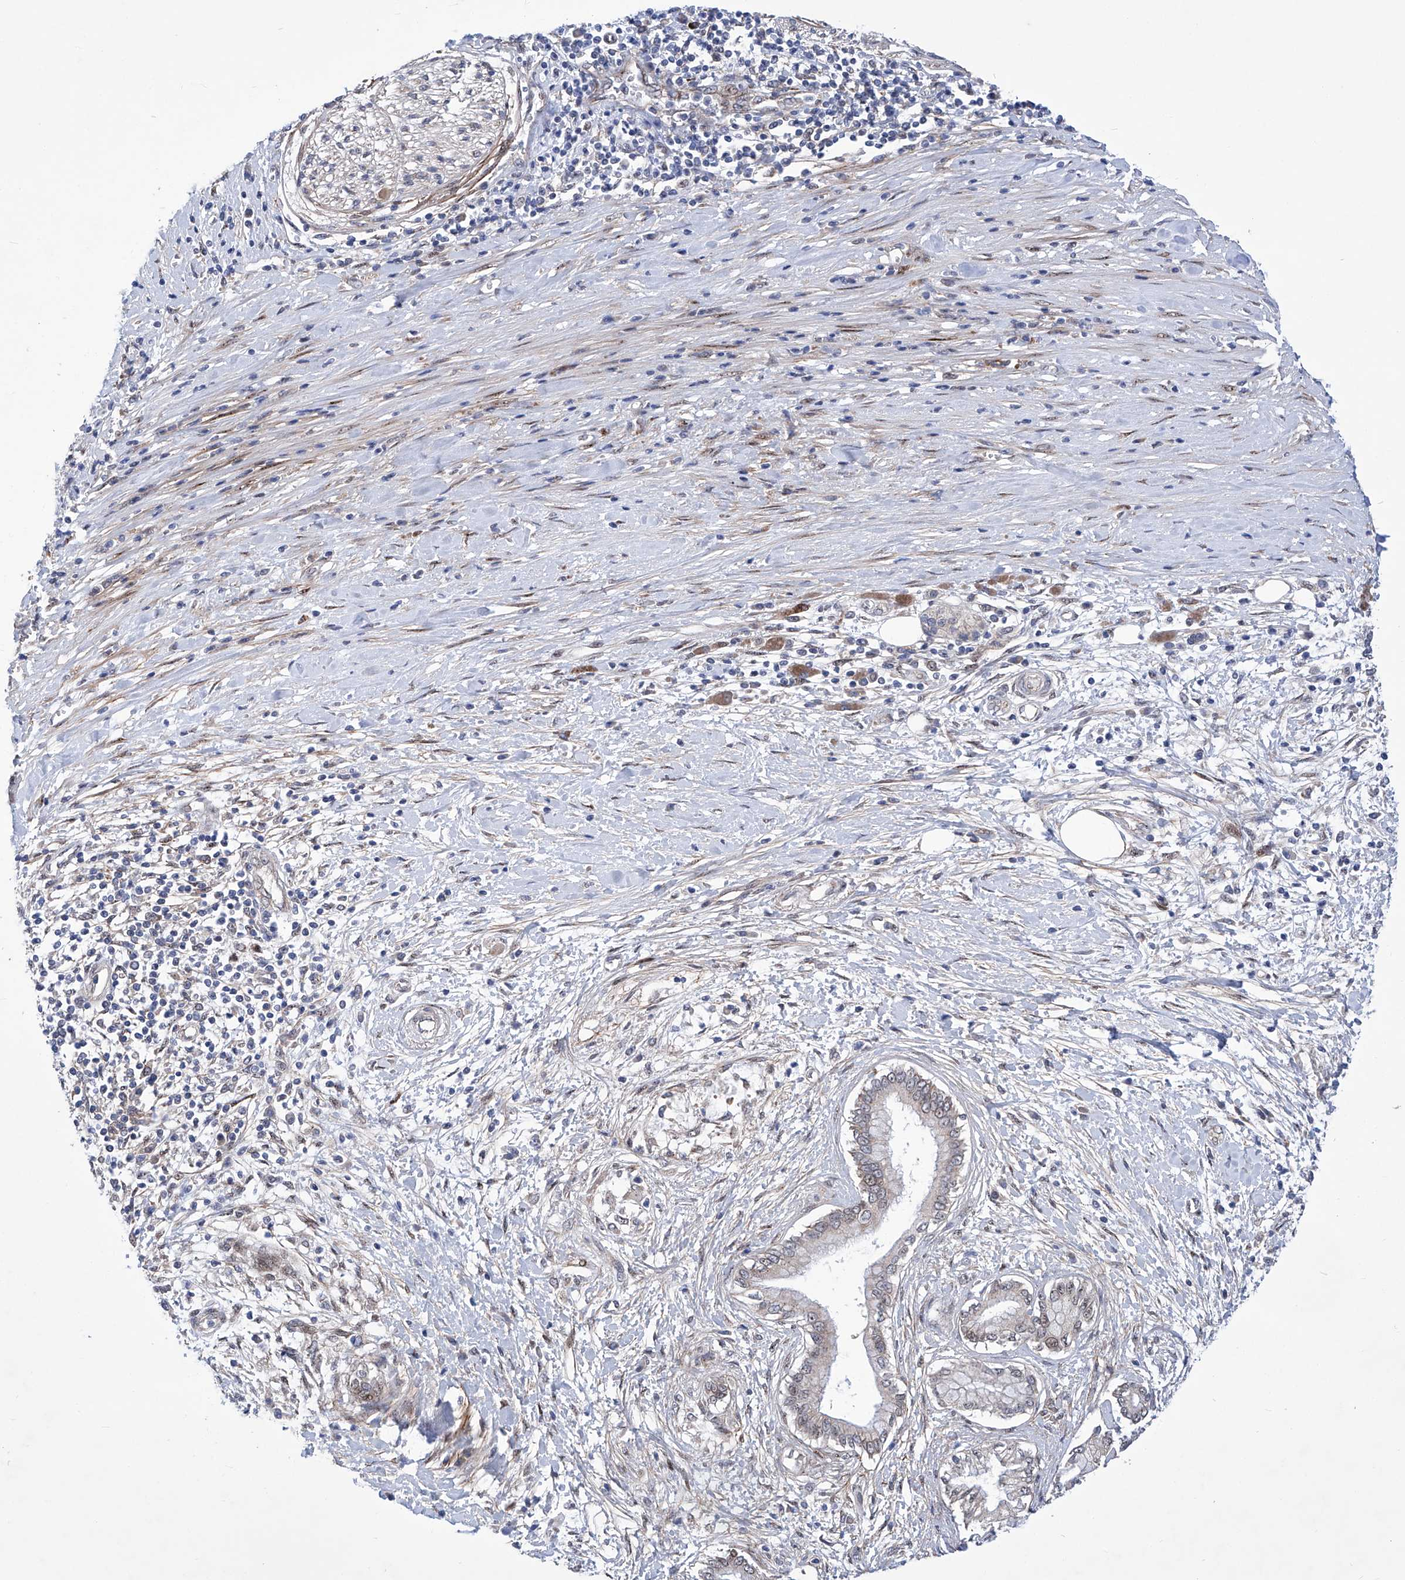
{"staining": {"intensity": "moderate", "quantity": "<25%", "location": "cytoplasmic/membranous"}, "tissue": "pancreatic cancer", "cell_type": "Tumor cells", "image_type": "cancer", "snomed": [{"axis": "morphology", "description": "Adenocarcinoma, NOS"}, {"axis": "topography", "description": "Pancreas"}], "caption": "Brown immunohistochemical staining in pancreatic cancer (adenocarcinoma) demonstrates moderate cytoplasmic/membranous staining in approximately <25% of tumor cells. The staining is performed using DAB brown chromogen to label protein expression. The nuclei are counter-stained blue using hematoxylin.", "gene": "KTI12", "patient": {"sex": "male", "age": 58}}